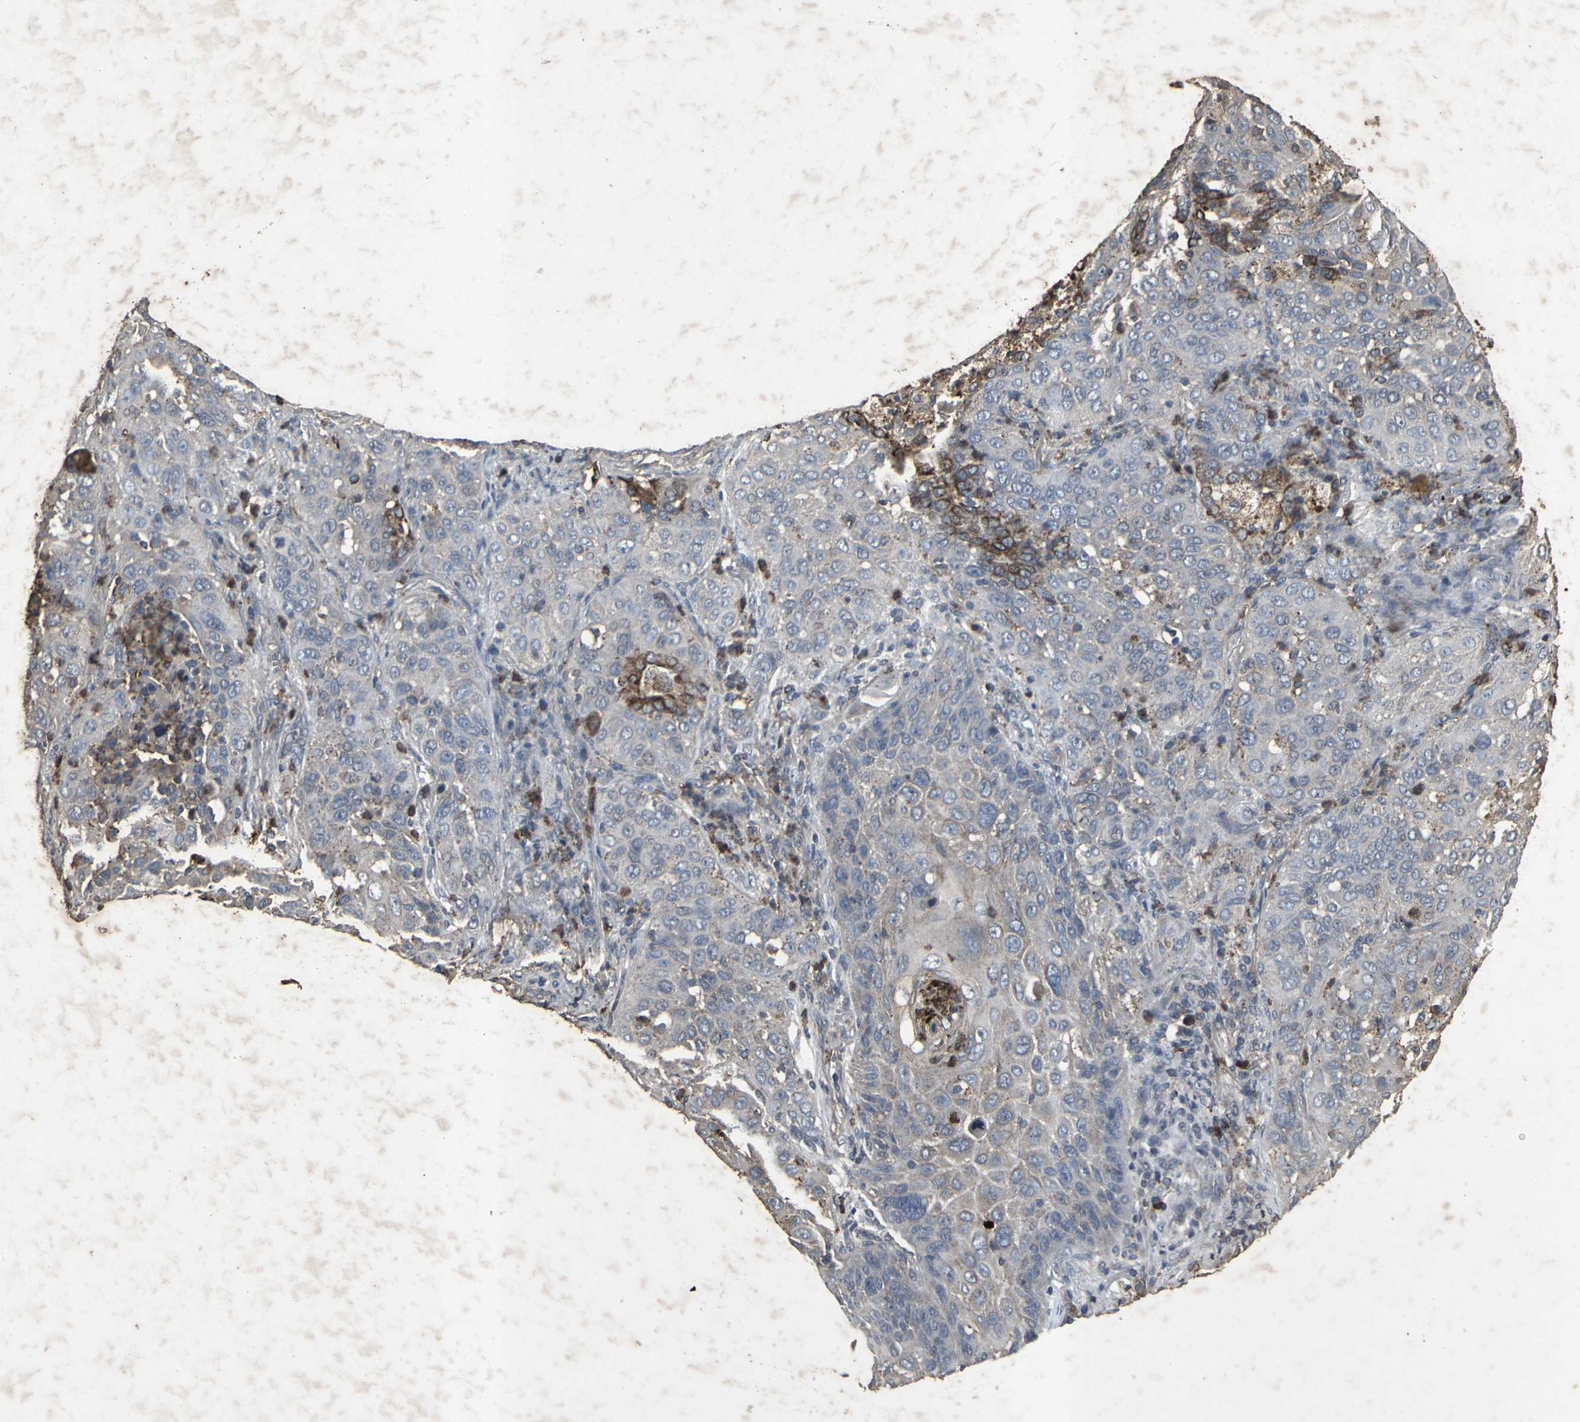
{"staining": {"intensity": "strong", "quantity": "25%-75%", "location": "cytoplasmic/membranous"}, "tissue": "lung cancer", "cell_type": "Tumor cells", "image_type": "cancer", "snomed": [{"axis": "morphology", "description": "Squamous cell carcinoma, NOS"}, {"axis": "topography", "description": "Lung"}], "caption": "Protein analysis of squamous cell carcinoma (lung) tissue reveals strong cytoplasmic/membranous expression in approximately 25%-75% of tumor cells.", "gene": "CCR9", "patient": {"sex": "female", "age": 67}}